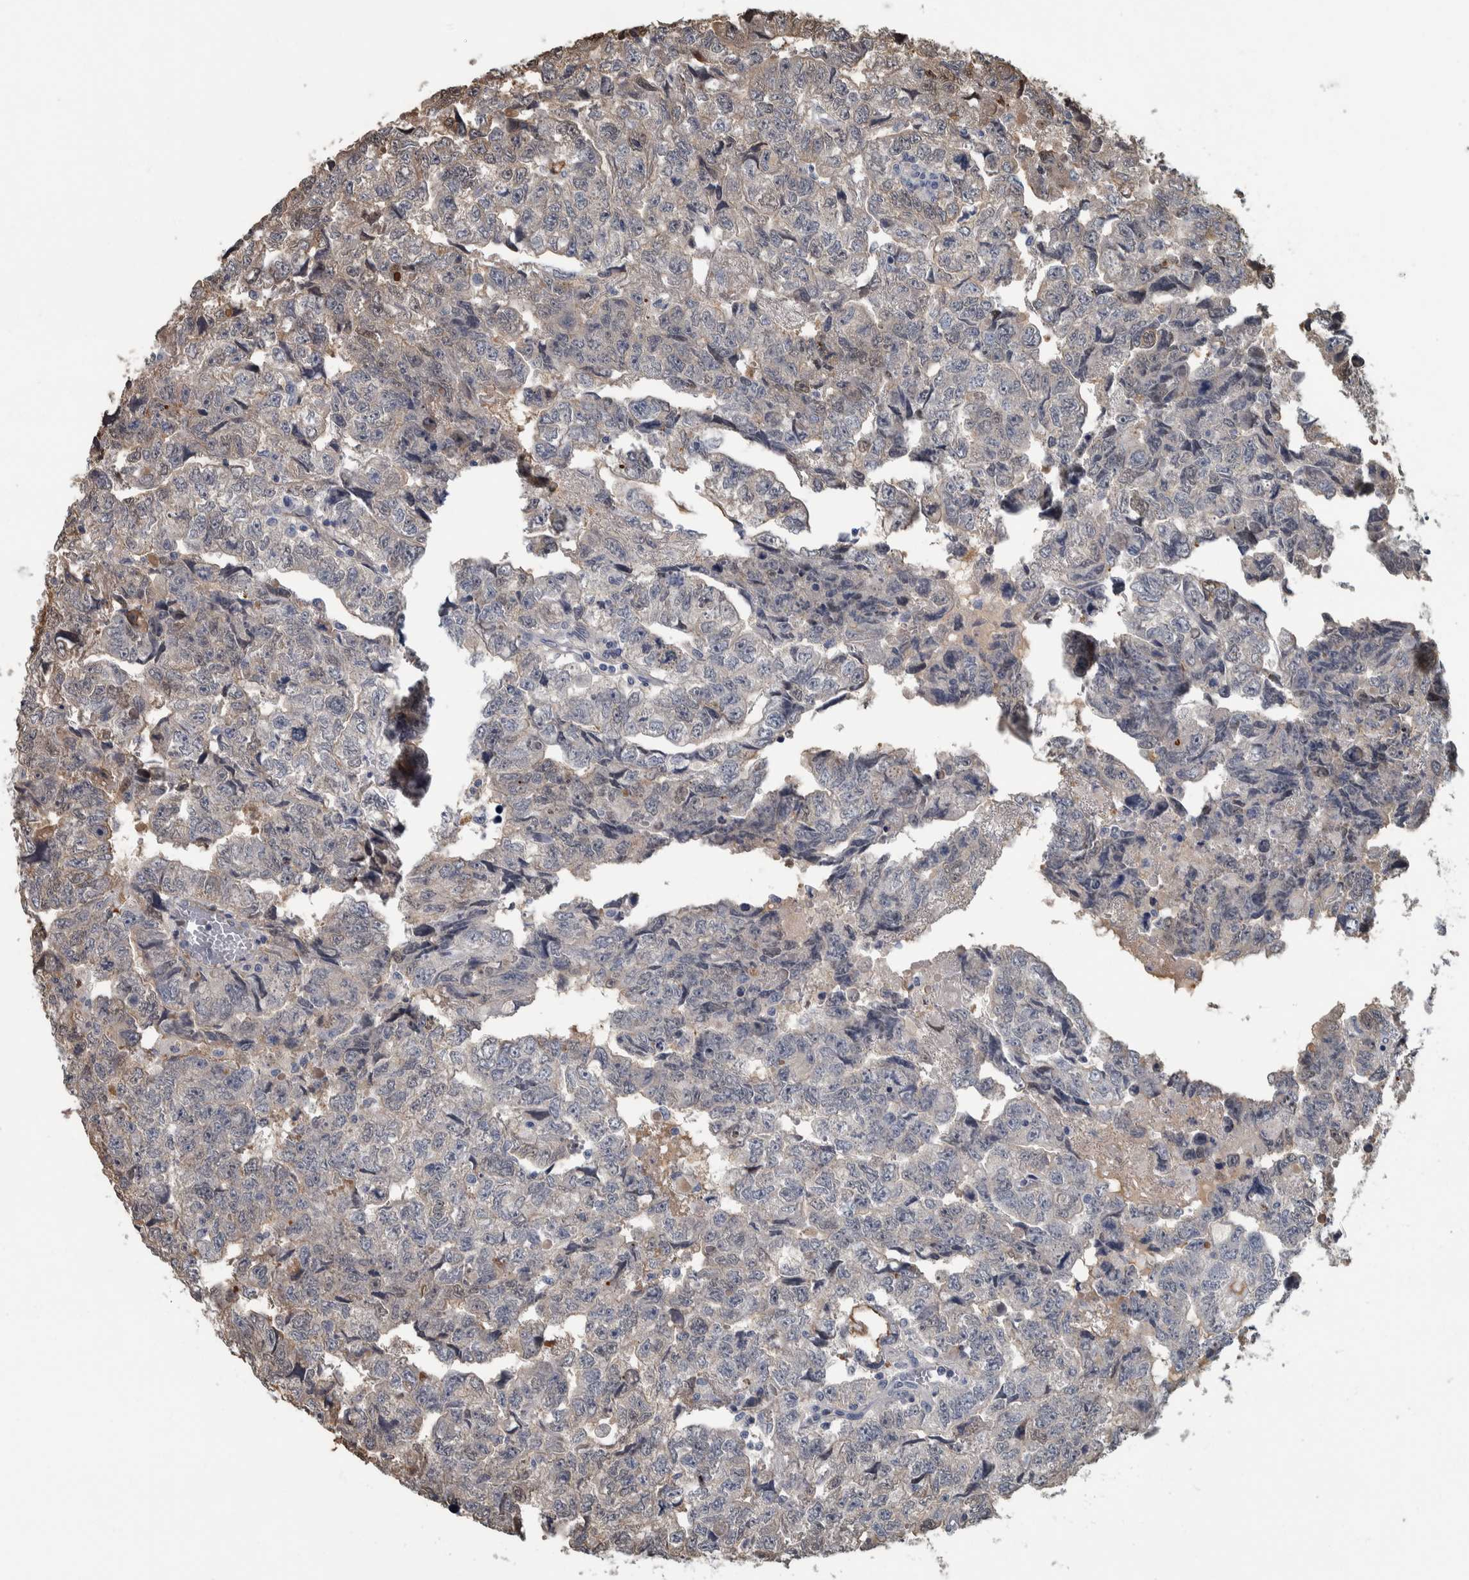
{"staining": {"intensity": "weak", "quantity": "<25%", "location": "cytoplasmic/membranous"}, "tissue": "testis cancer", "cell_type": "Tumor cells", "image_type": "cancer", "snomed": [{"axis": "morphology", "description": "Carcinoma, Embryonal, NOS"}, {"axis": "topography", "description": "Testis"}], "caption": "Tumor cells show no significant staining in testis cancer. (DAB (3,3'-diaminobenzidine) immunohistochemistry, high magnification).", "gene": "CAVIN4", "patient": {"sex": "male", "age": 36}}